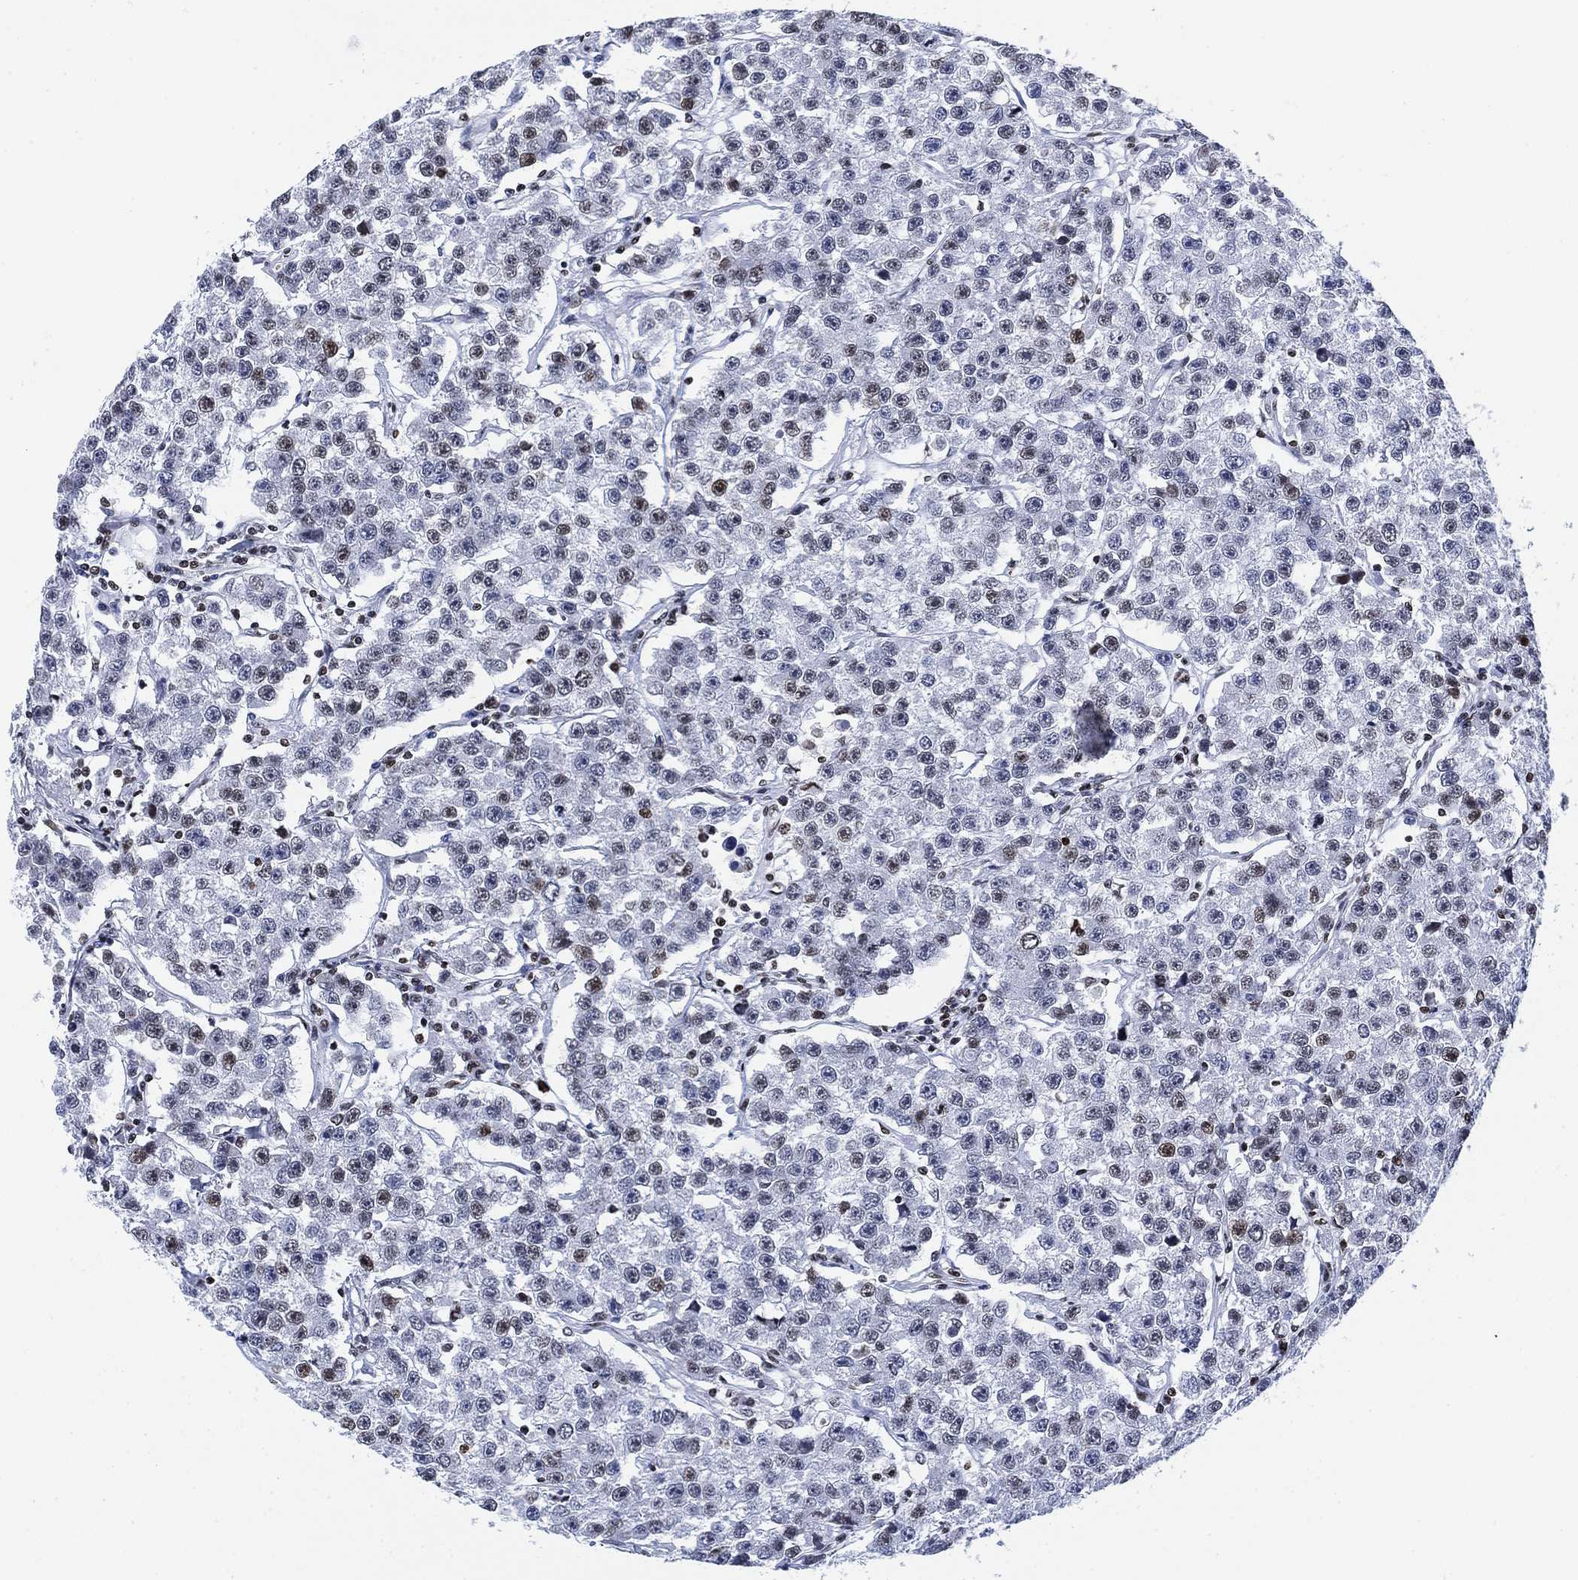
{"staining": {"intensity": "moderate", "quantity": "<25%", "location": "nuclear"}, "tissue": "testis cancer", "cell_type": "Tumor cells", "image_type": "cancer", "snomed": [{"axis": "morphology", "description": "Seminoma, NOS"}, {"axis": "topography", "description": "Testis"}], "caption": "Testis cancer stained for a protein displays moderate nuclear positivity in tumor cells.", "gene": "H1-10", "patient": {"sex": "male", "age": 59}}